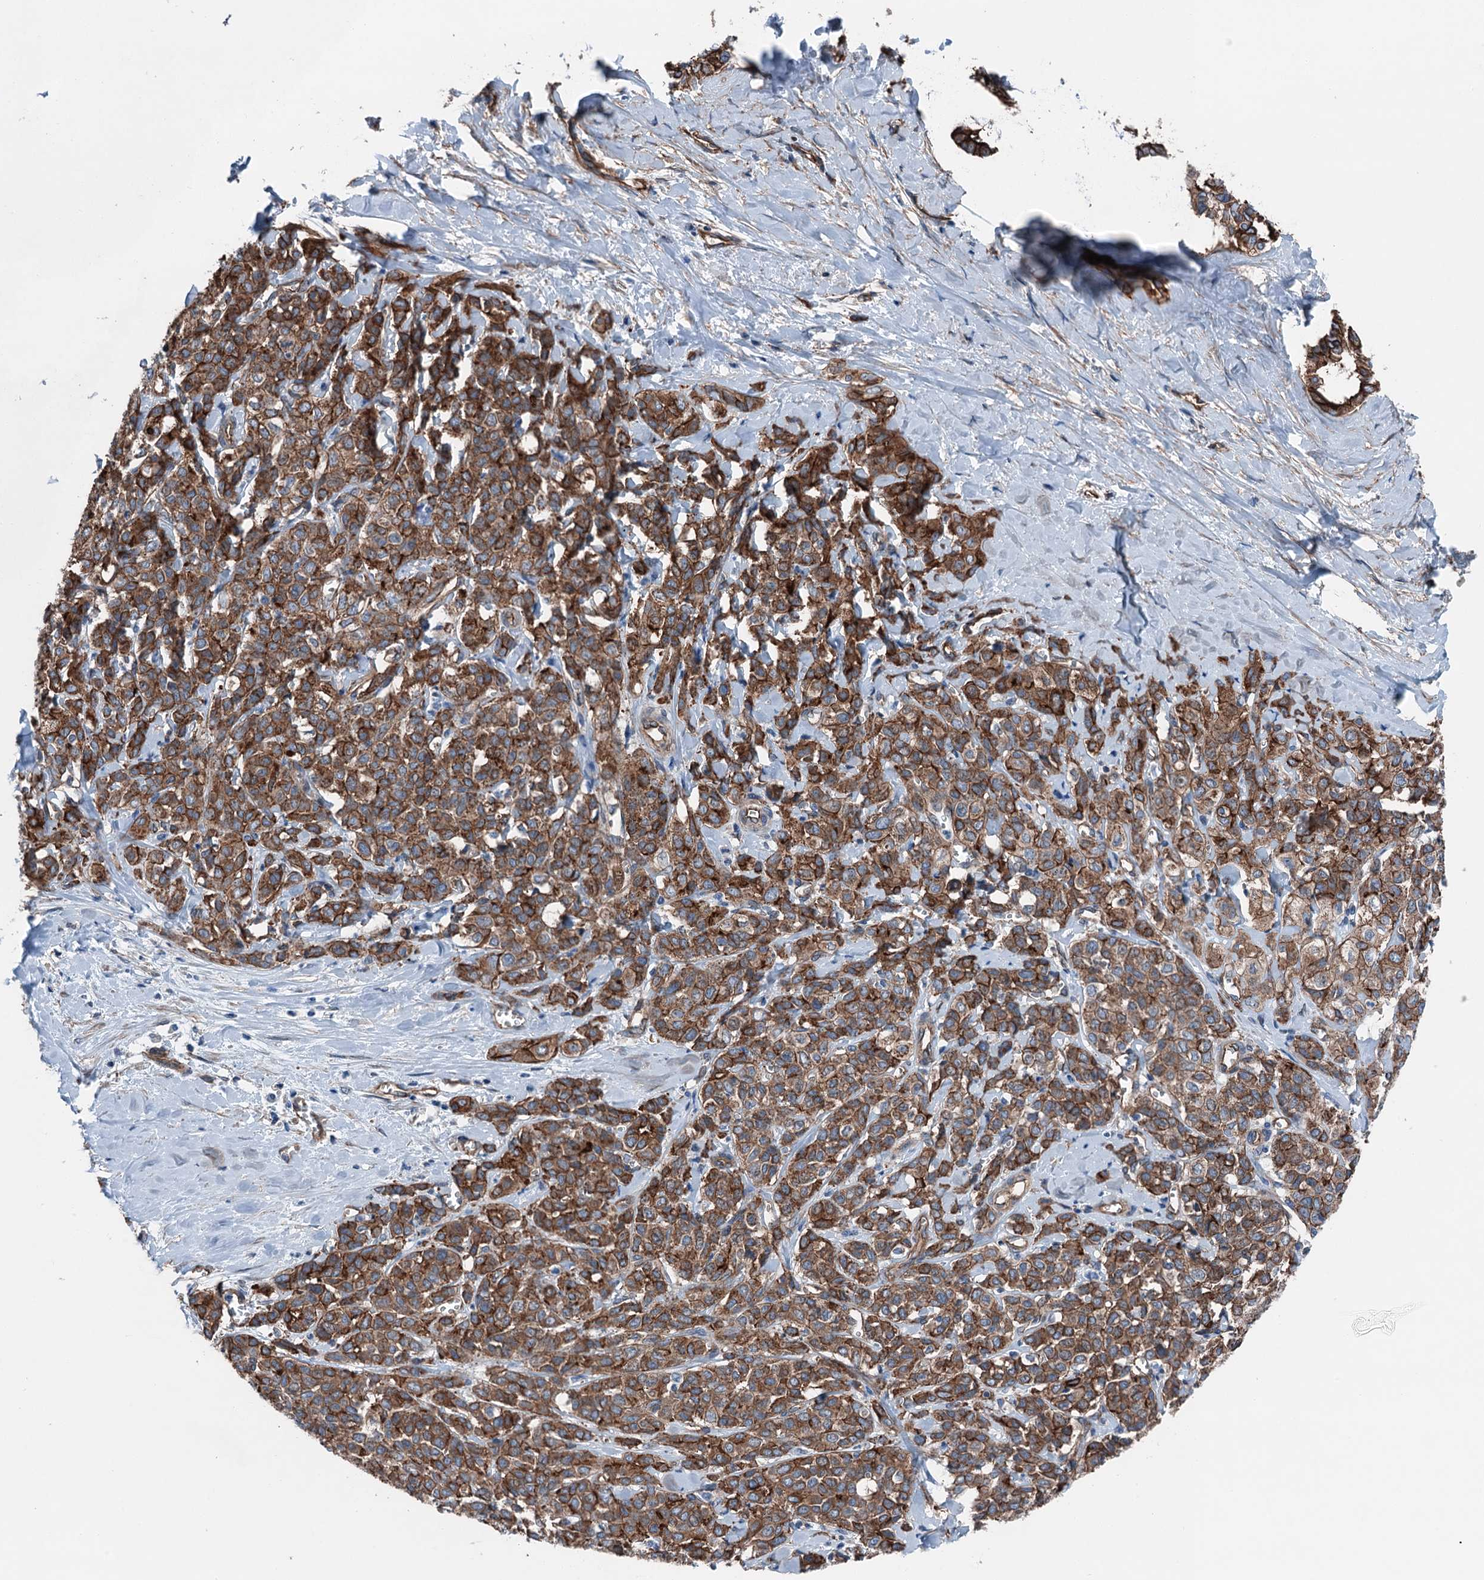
{"staining": {"intensity": "strong", "quantity": ">75%", "location": "cytoplasmic/membranous"}, "tissue": "liver cancer", "cell_type": "Tumor cells", "image_type": "cancer", "snomed": [{"axis": "morphology", "description": "Cholangiocarcinoma"}, {"axis": "topography", "description": "Liver"}], "caption": "DAB immunohistochemical staining of liver cholangiocarcinoma displays strong cytoplasmic/membranous protein positivity in approximately >75% of tumor cells.", "gene": "NMRAL1", "patient": {"sex": "female", "age": 77}}